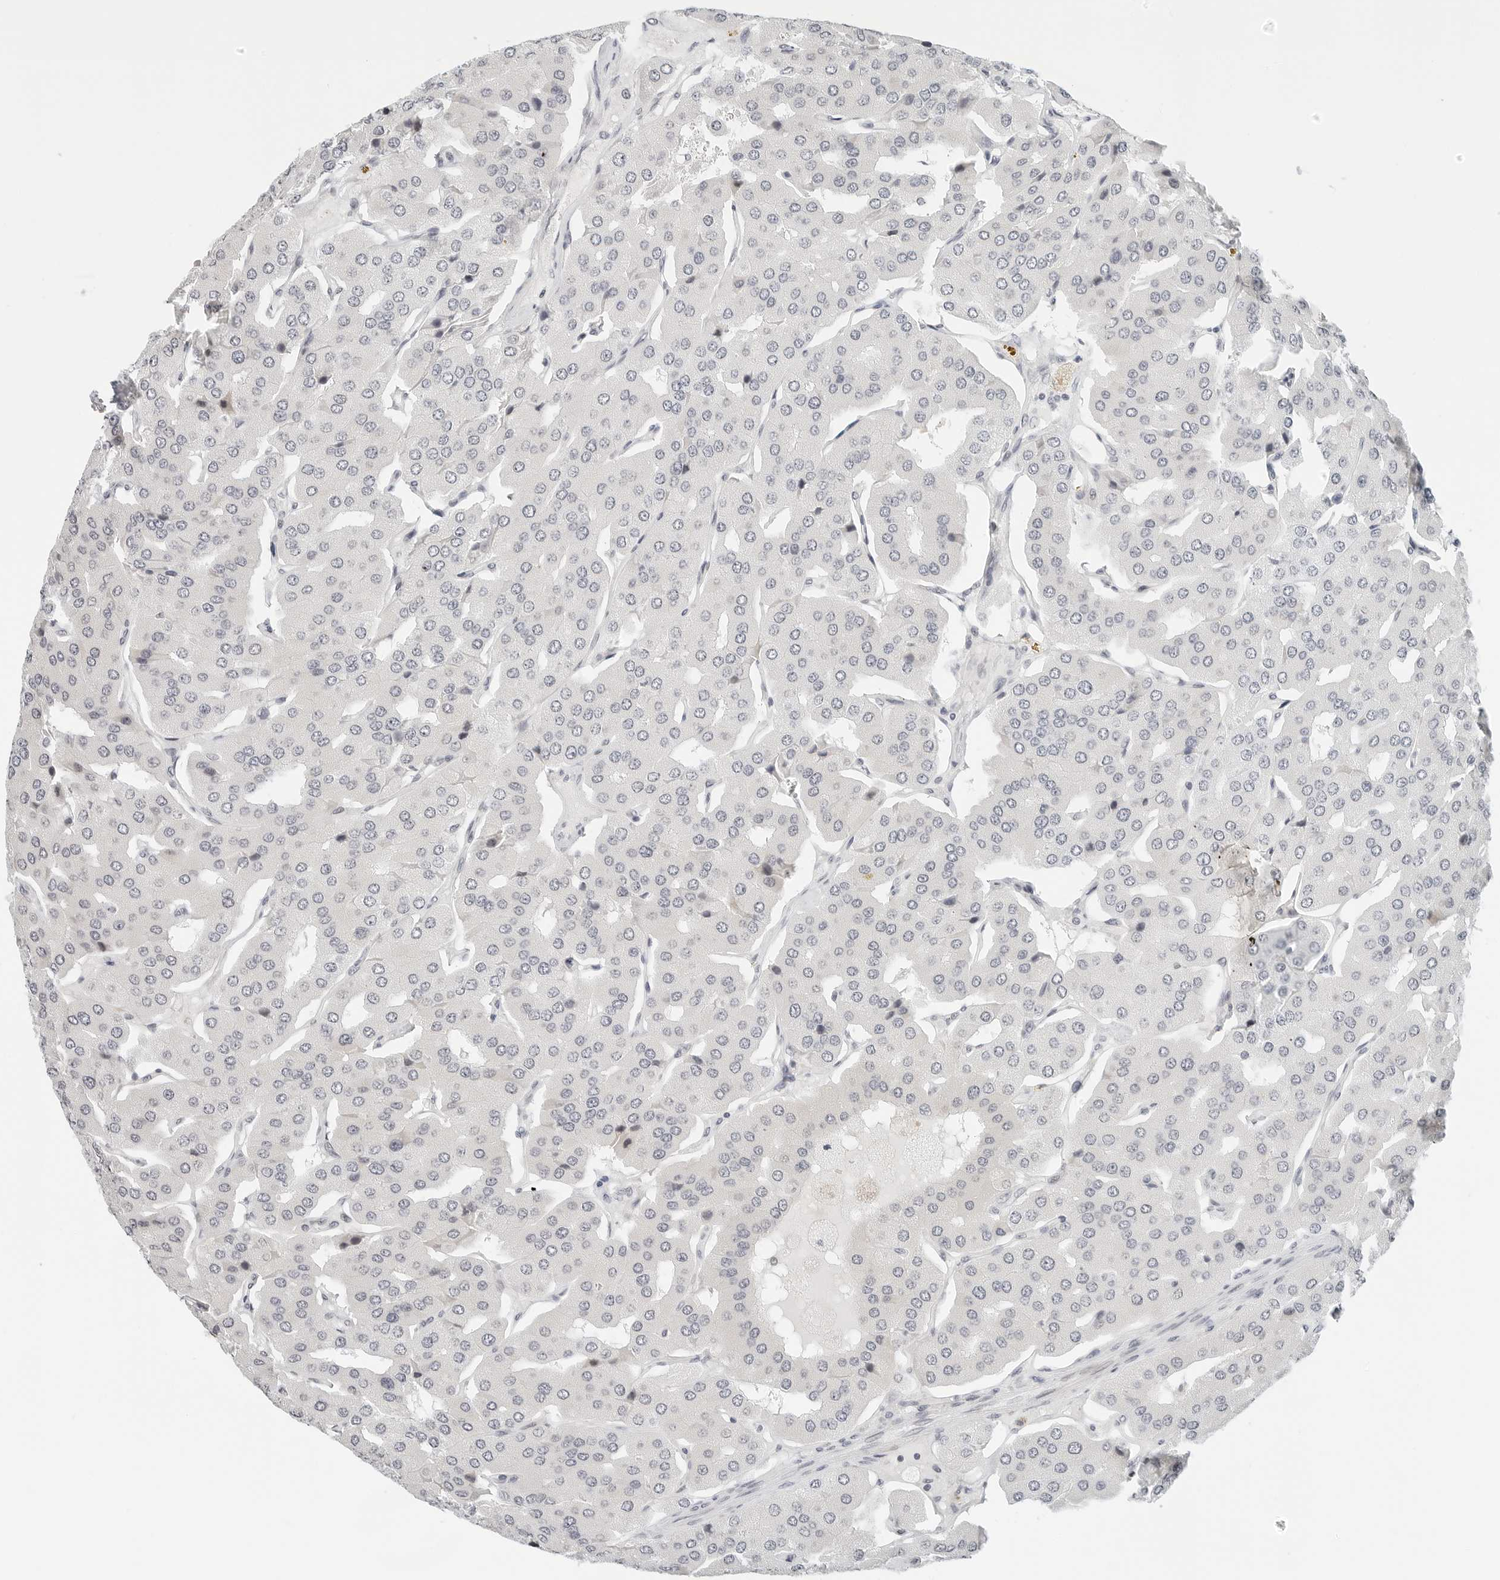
{"staining": {"intensity": "negative", "quantity": "none", "location": "none"}, "tissue": "parathyroid gland", "cell_type": "Glandular cells", "image_type": "normal", "snomed": [{"axis": "morphology", "description": "Normal tissue, NOS"}, {"axis": "morphology", "description": "Adenoma, NOS"}, {"axis": "topography", "description": "Parathyroid gland"}], "caption": "This is a micrograph of immunohistochemistry staining of normal parathyroid gland, which shows no expression in glandular cells.", "gene": "PARP10", "patient": {"sex": "female", "age": 86}}